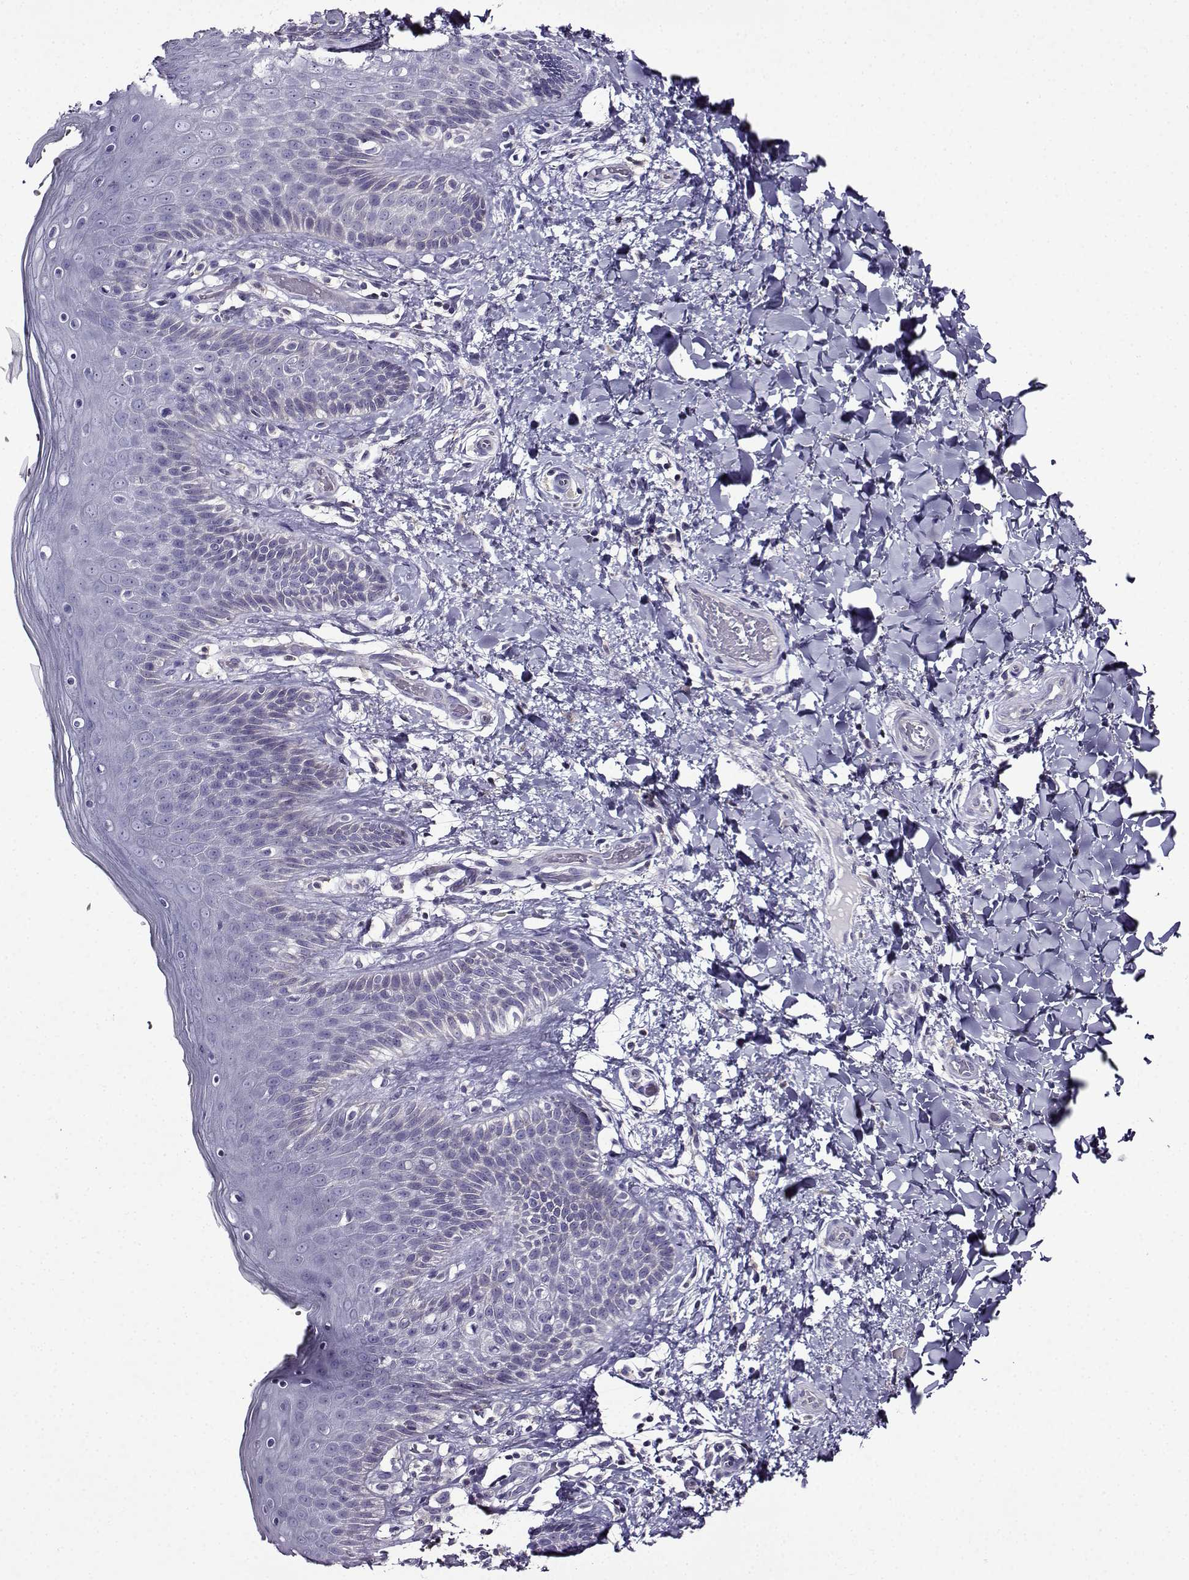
{"staining": {"intensity": "negative", "quantity": "none", "location": "none"}, "tissue": "skin", "cell_type": "Epidermal cells", "image_type": "normal", "snomed": [{"axis": "morphology", "description": "Normal tissue, NOS"}, {"axis": "topography", "description": "Anal"}], "caption": "The IHC photomicrograph has no significant expression in epidermal cells of skin. Brightfield microscopy of immunohistochemistry (IHC) stained with DAB (brown) and hematoxylin (blue), captured at high magnification.", "gene": "TMEM266", "patient": {"sex": "male", "age": 36}}